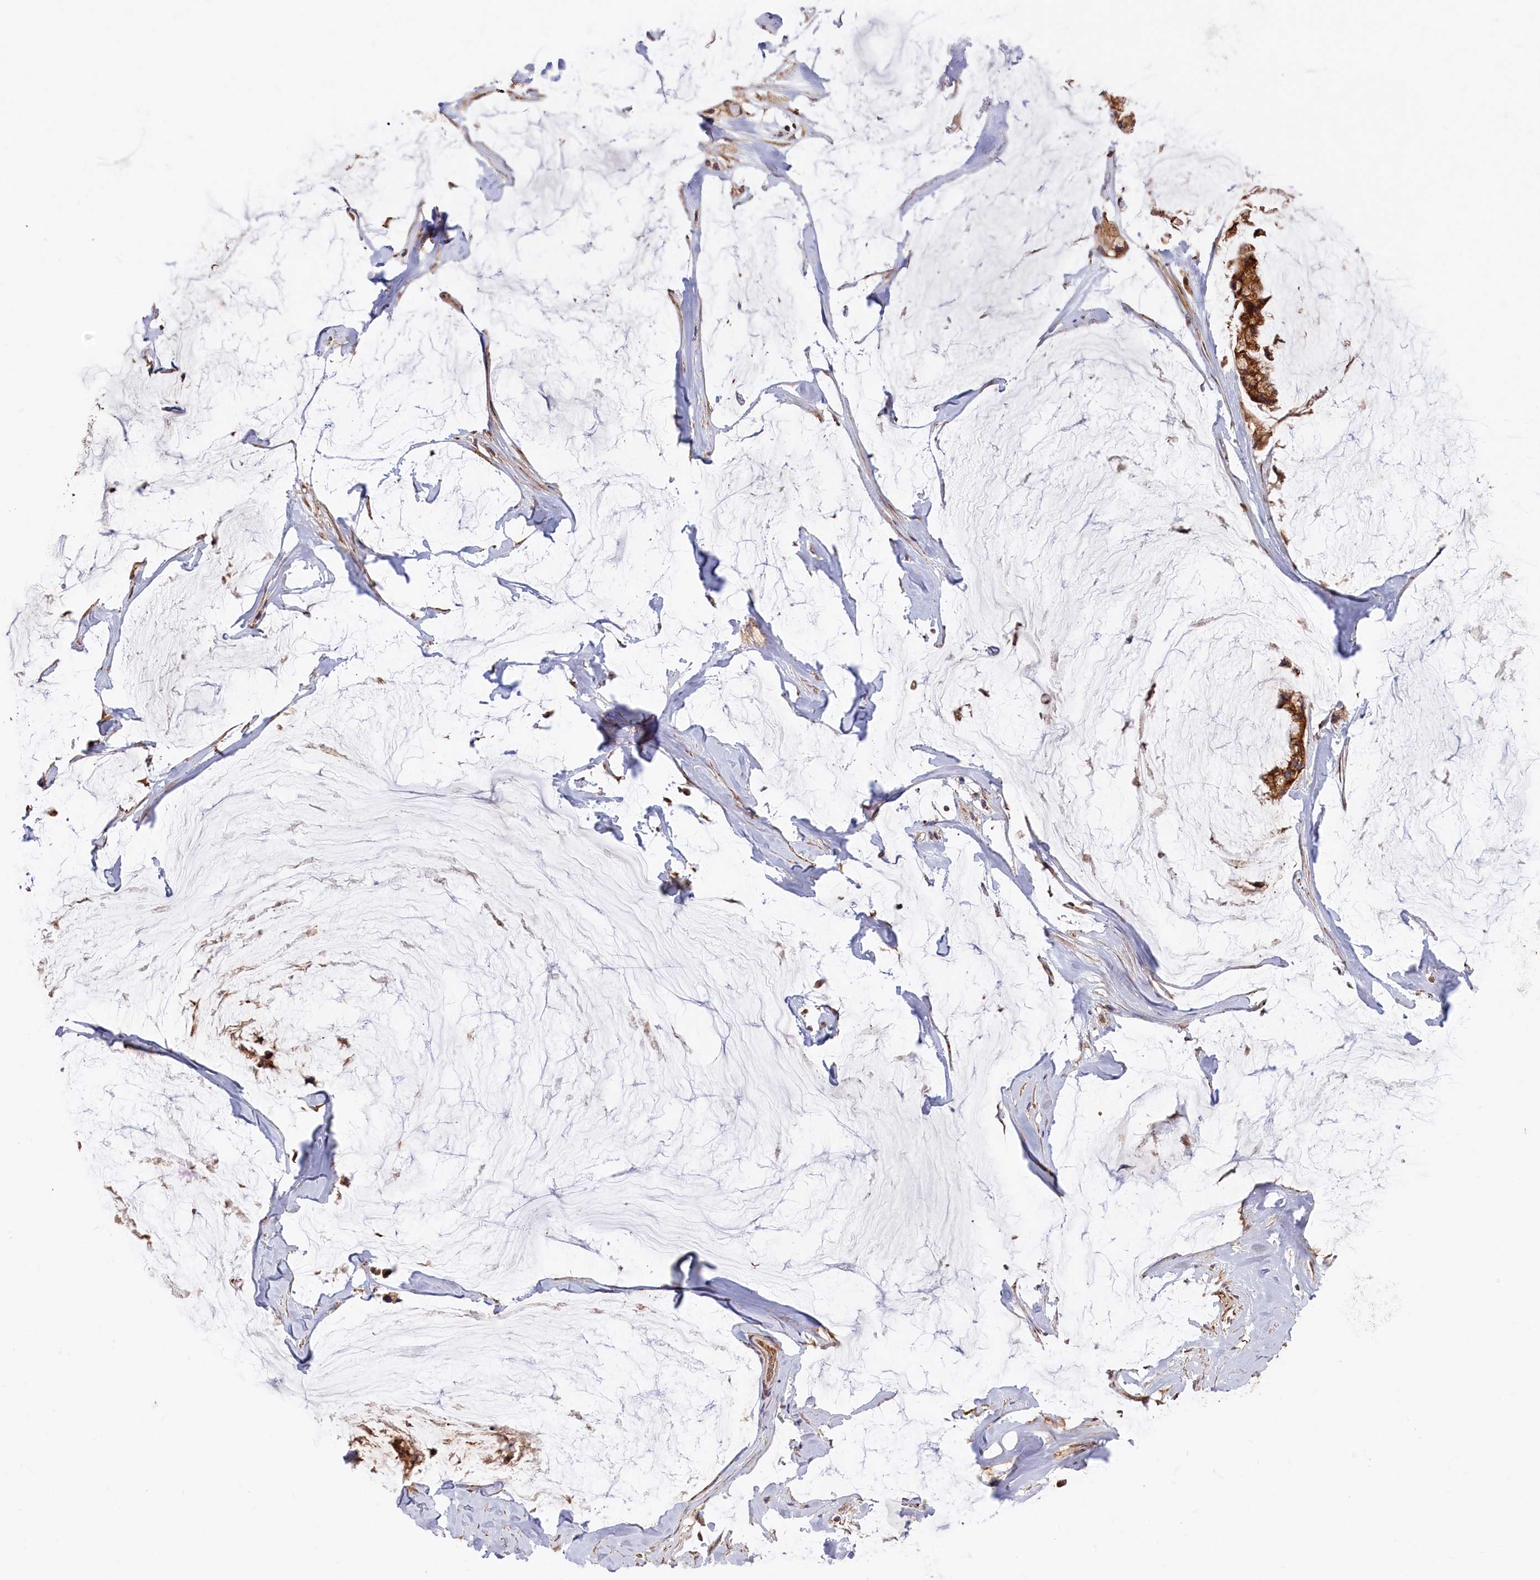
{"staining": {"intensity": "strong", "quantity": ">75%", "location": "cytoplasmic/membranous"}, "tissue": "ovarian cancer", "cell_type": "Tumor cells", "image_type": "cancer", "snomed": [{"axis": "morphology", "description": "Cystadenocarcinoma, mucinous, NOS"}, {"axis": "topography", "description": "Ovary"}], "caption": "Tumor cells display strong cytoplasmic/membranous positivity in approximately >75% of cells in ovarian cancer.", "gene": "CEP44", "patient": {"sex": "female", "age": 39}}